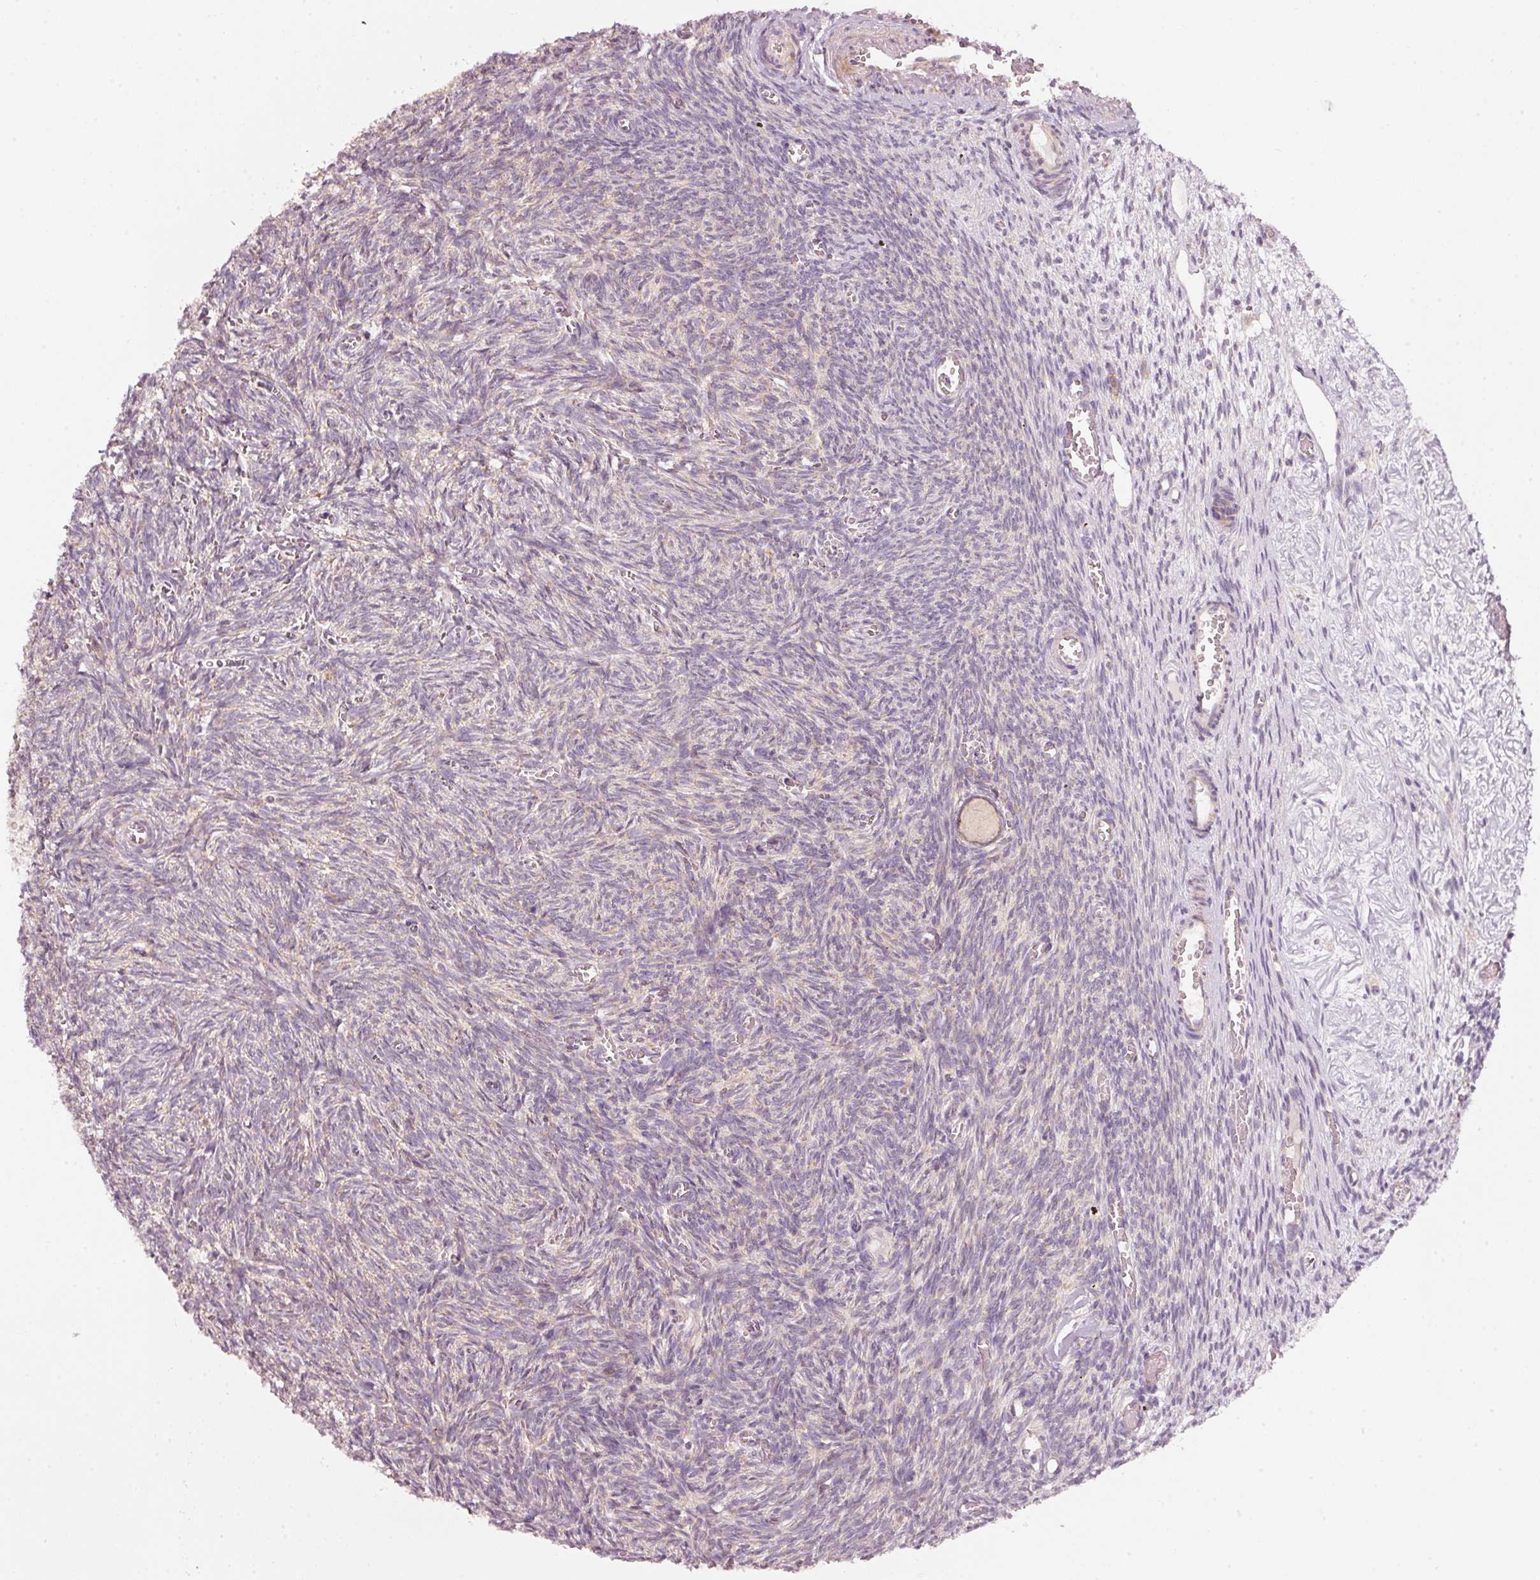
{"staining": {"intensity": "moderate", "quantity": "25%-75%", "location": "cytoplasmic/membranous"}, "tissue": "ovary", "cell_type": "Follicle cells", "image_type": "normal", "snomed": [{"axis": "morphology", "description": "Normal tissue, NOS"}, {"axis": "topography", "description": "Ovary"}], "caption": "An immunohistochemistry photomicrograph of unremarkable tissue is shown. Protein staining in brown highlights moderate cytoplasmic/membranous positivity in ovary within follicle cells. (DAB IHC, brown staining for protein, blue staining for nuclei).", "gene": "ARHGAP22", "patient": {"sex": "female", "age": 67}}